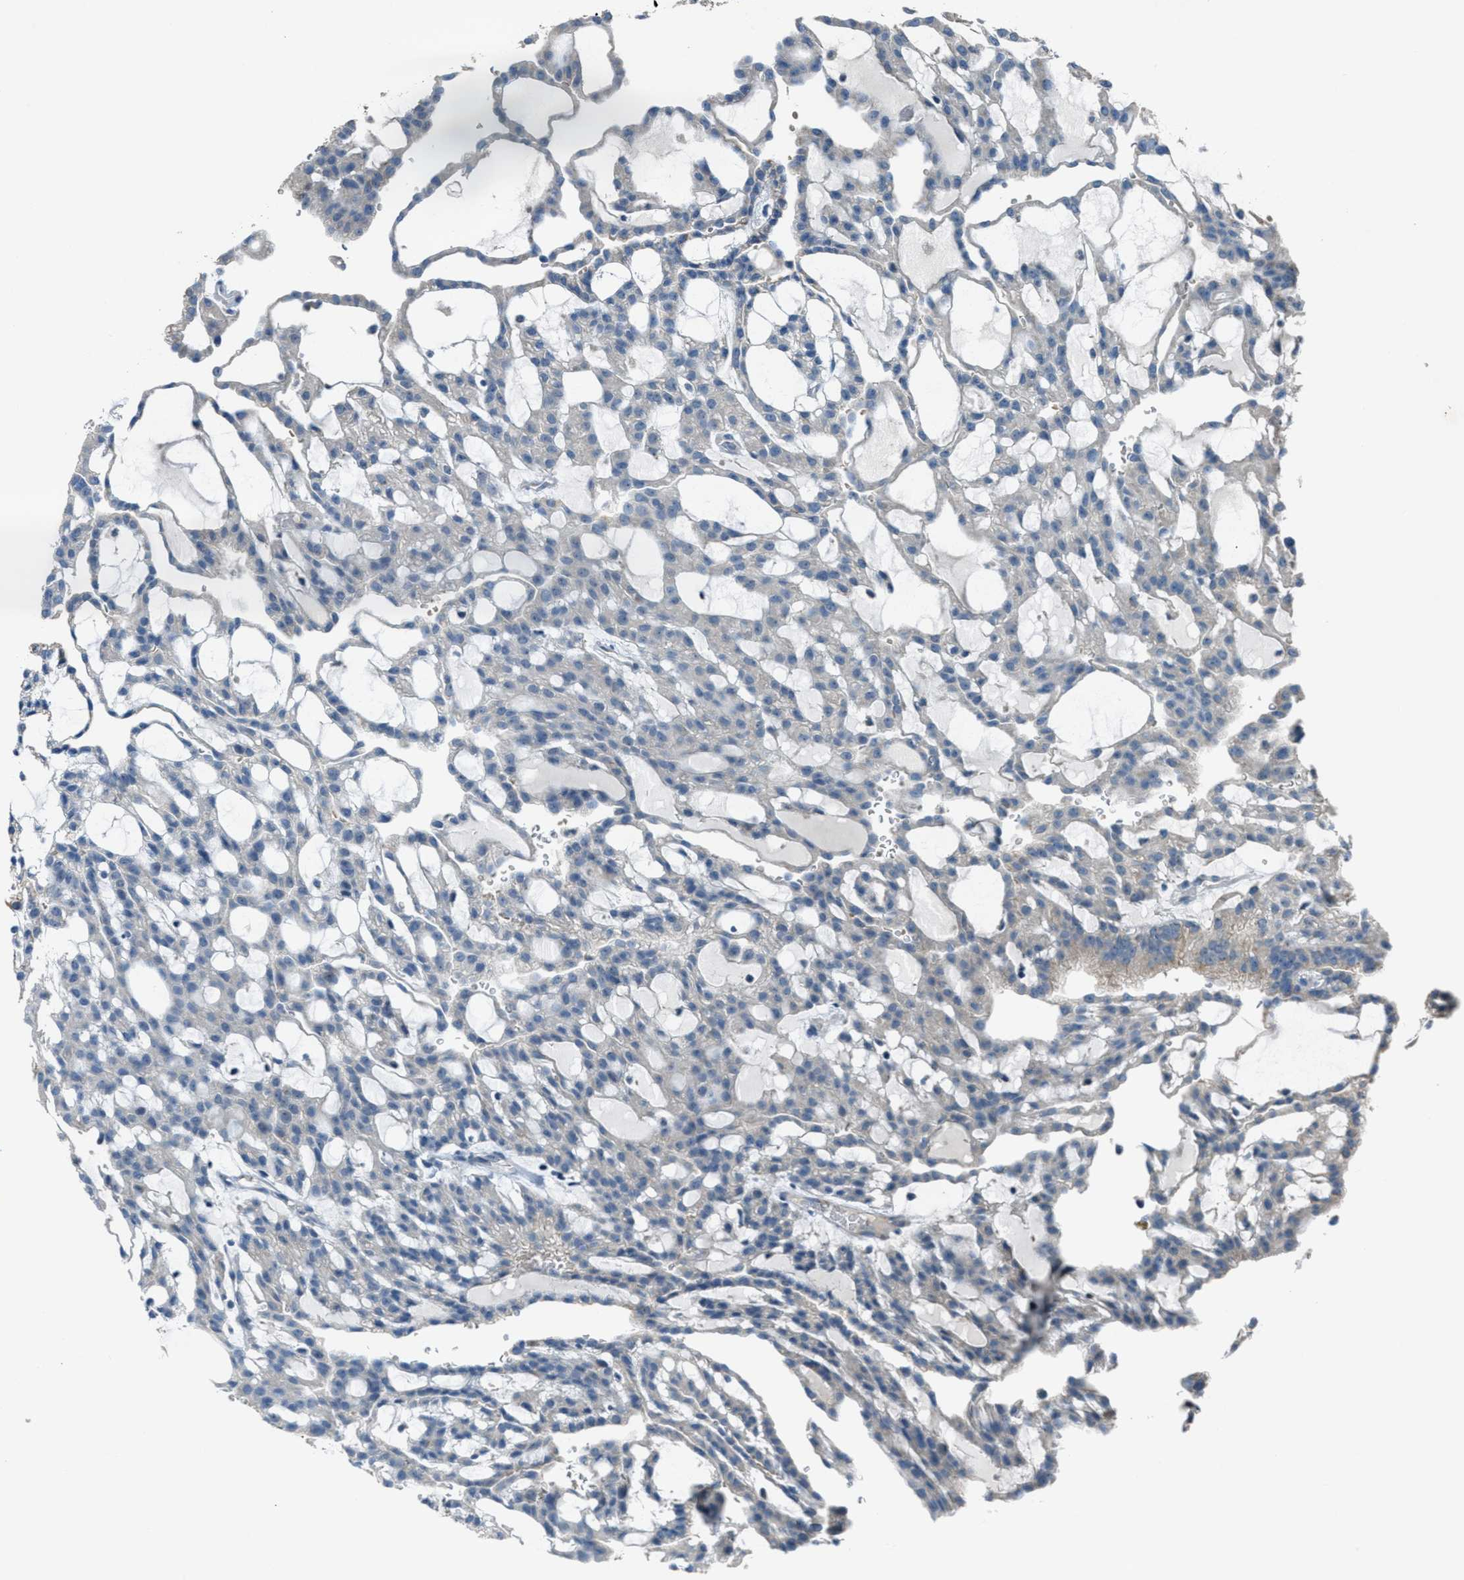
{"staining": {"intensity": "negative", "quantity": "none", "location": "none"}, "tissue": "renal cancer", "cell_type": "Tumor cells", "image_type": "cancer", "snomed": [{"axis": "morphology", "description": "Adenocarcinoma, NOS"}, {"axis": "topography", "description": "Kidney"}], "caption": "A high-resolution image shows immunohistochemistry staining of renal cancer, which displays no significant positivity in tumor cells.", "gene": "CDON", "patient": {"sex": "male", "age": 63}}